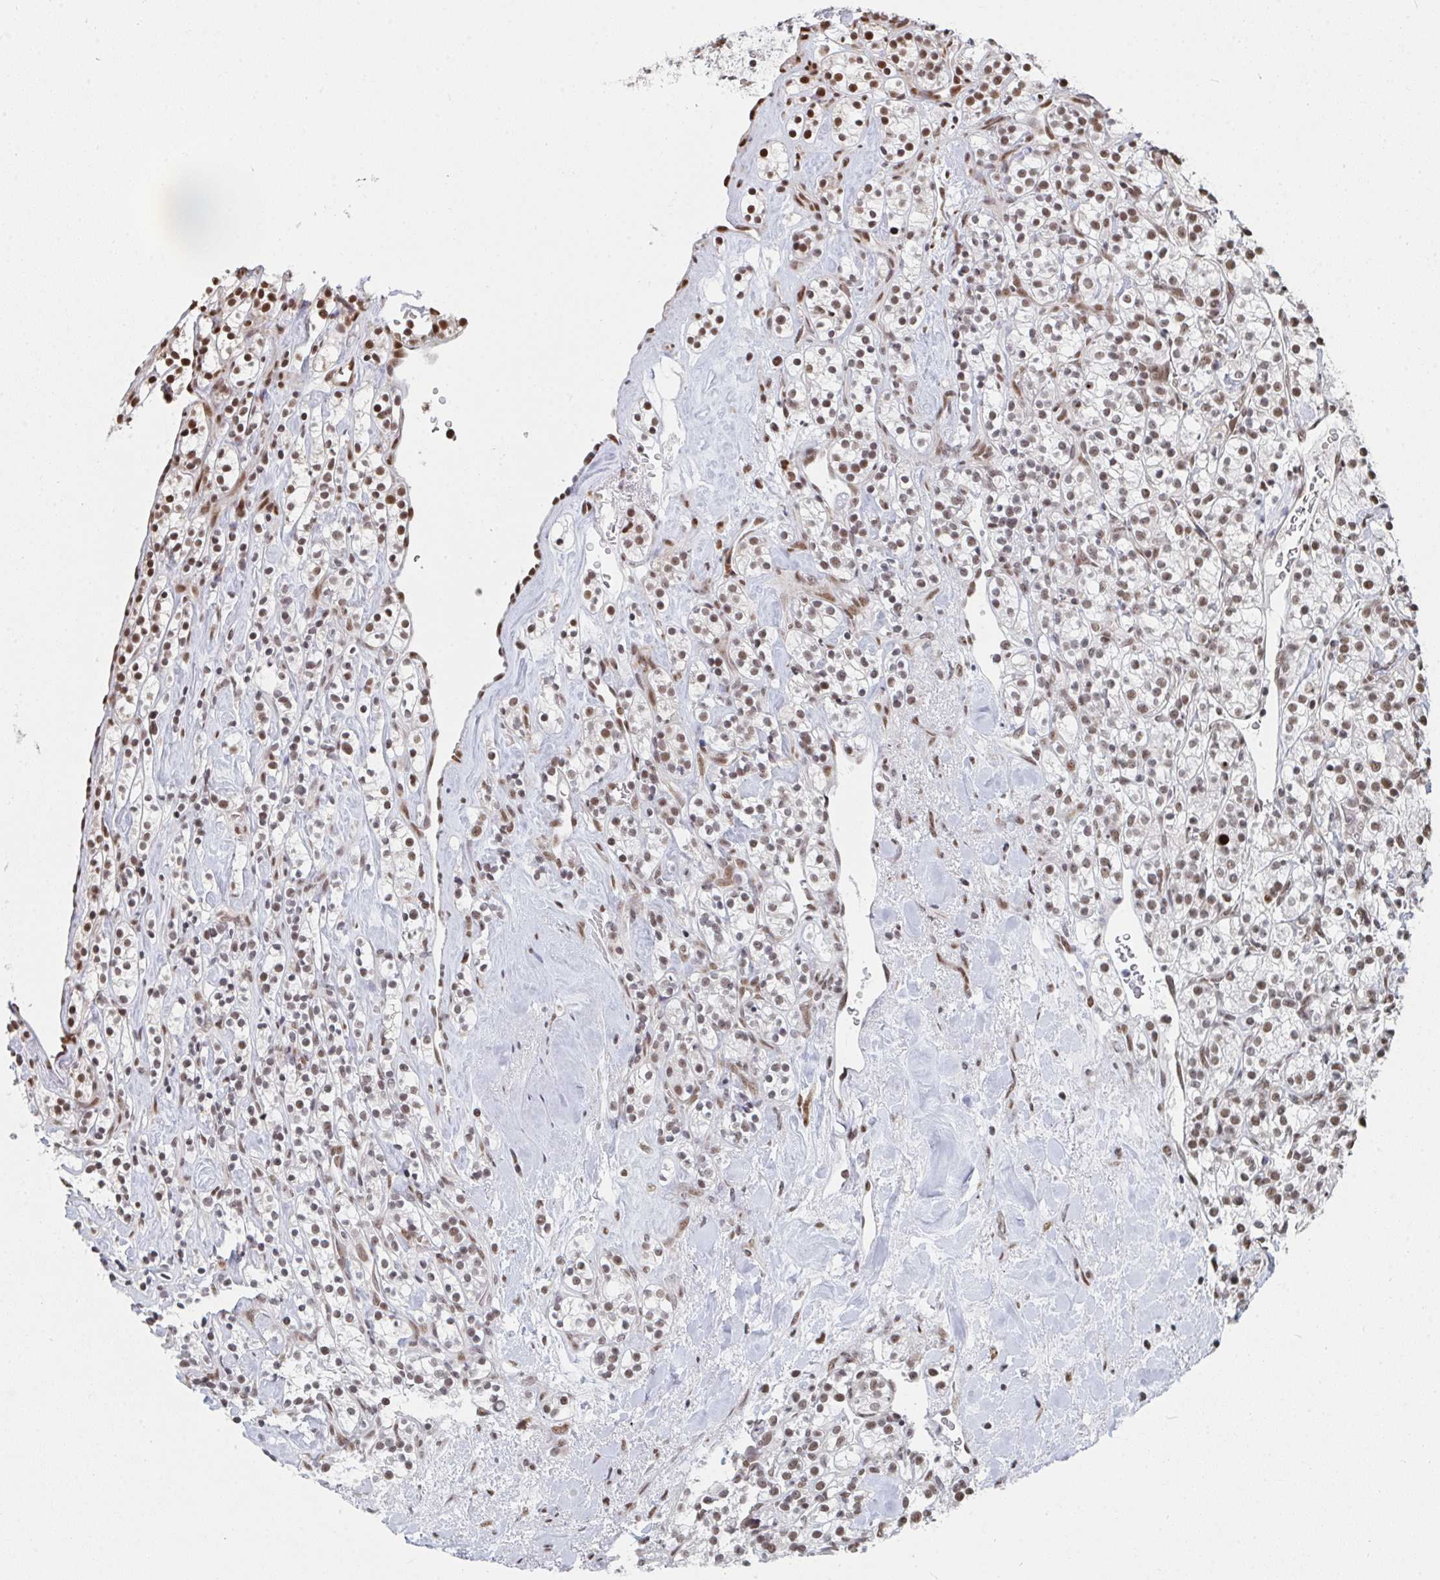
{"staining": {"intensity": "weak", "quantity": ">75%", "location": "nuclear"}, "tissue": "renal cancer", "cell_type": "Tumor cells", "image_type": "cancer", "snomed": [{"axis": "morphology", "description": "Adenocarcinoma, NOS"}, {"axis": "topography", "description": "Kidney"}], "caption": "Tumor cells reveal weak nuclear staining in approximately >75% of cells in renal cancer (adenocarcinoma).", "gene": "MBNL1", "patient": {"sex": "male", "age": 77}}